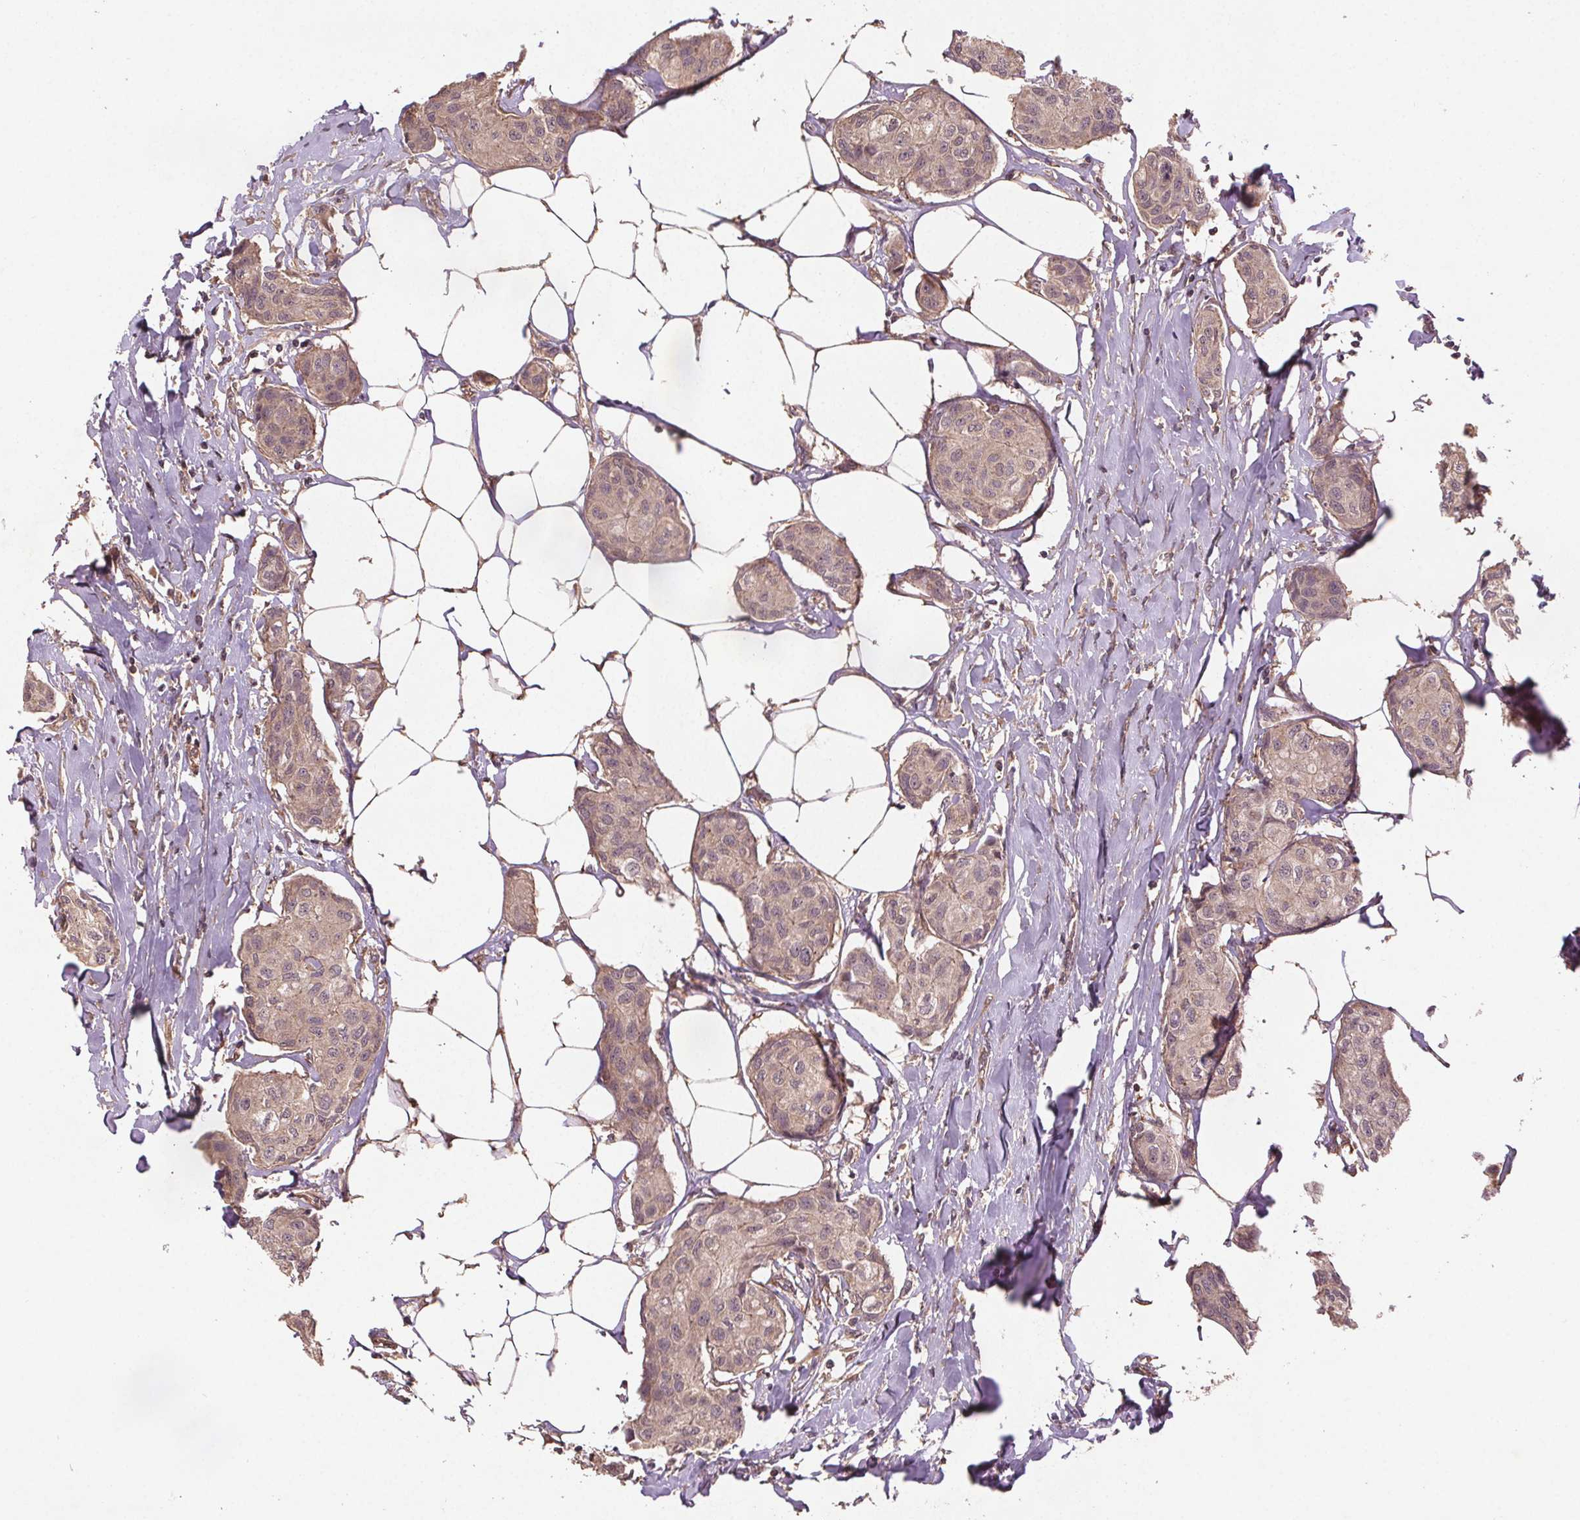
{"staining": {"intensity": "weak", "quantity": ">75%", "location": "cytoplasmic/membranous"}, "tissue": "breast cancer", "cell_type": "Tumor cells", "image_type": "cancer", "snomed": [{"axis": "morphology", "description": "Duct carcinoma"}, {"axis": "topography", "description": "Breast"}], "caption": "Breast infiltrating ductal carcinoma stained with a protein marker shows weak staining in tumor cells.", "gene": "SEC14L2", "patient": {"sex": "female", "age": 80}}